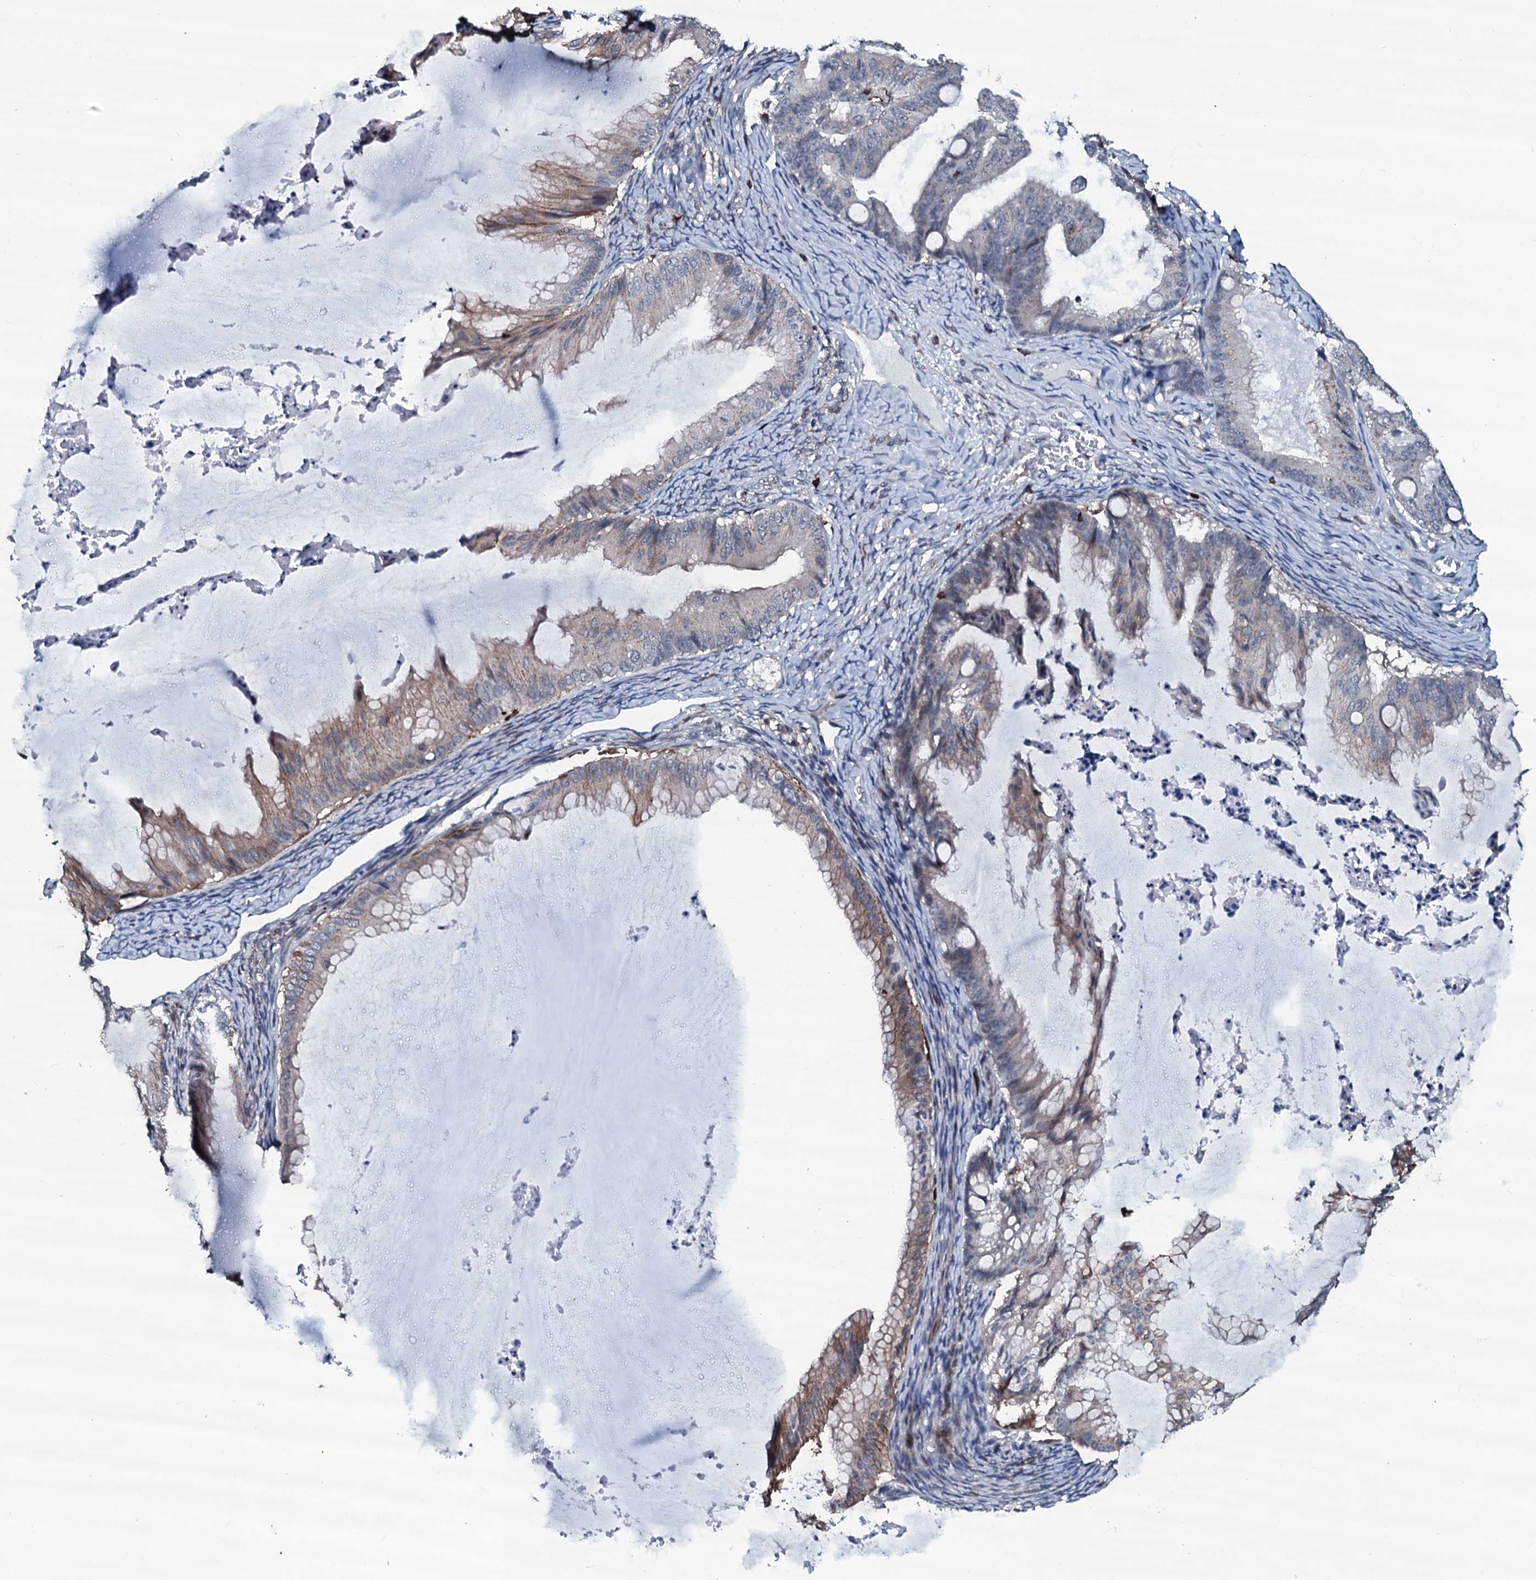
{"staining": {"intensity": "moderate", "quantity": "<25%", "location": "cytoplasmic/membranous"}, "tissue": "ovarian cancer", "cell_type": "Tumor cells", "image_type": "cancer", "snomed": [{"axis": "morphology", "description": "Cystadenocarcinoma, mucinous, NOS"}, {"axis": "topography", "description": "Ovary"}], "caption": "Protein expression analysis of human ovarian cancer reveals moderate cytoplasmic/membranous positivity in about <25% of tumor cells.", "gene": "OGFOD2", "patient": {"sex": "female", "age": 71}}